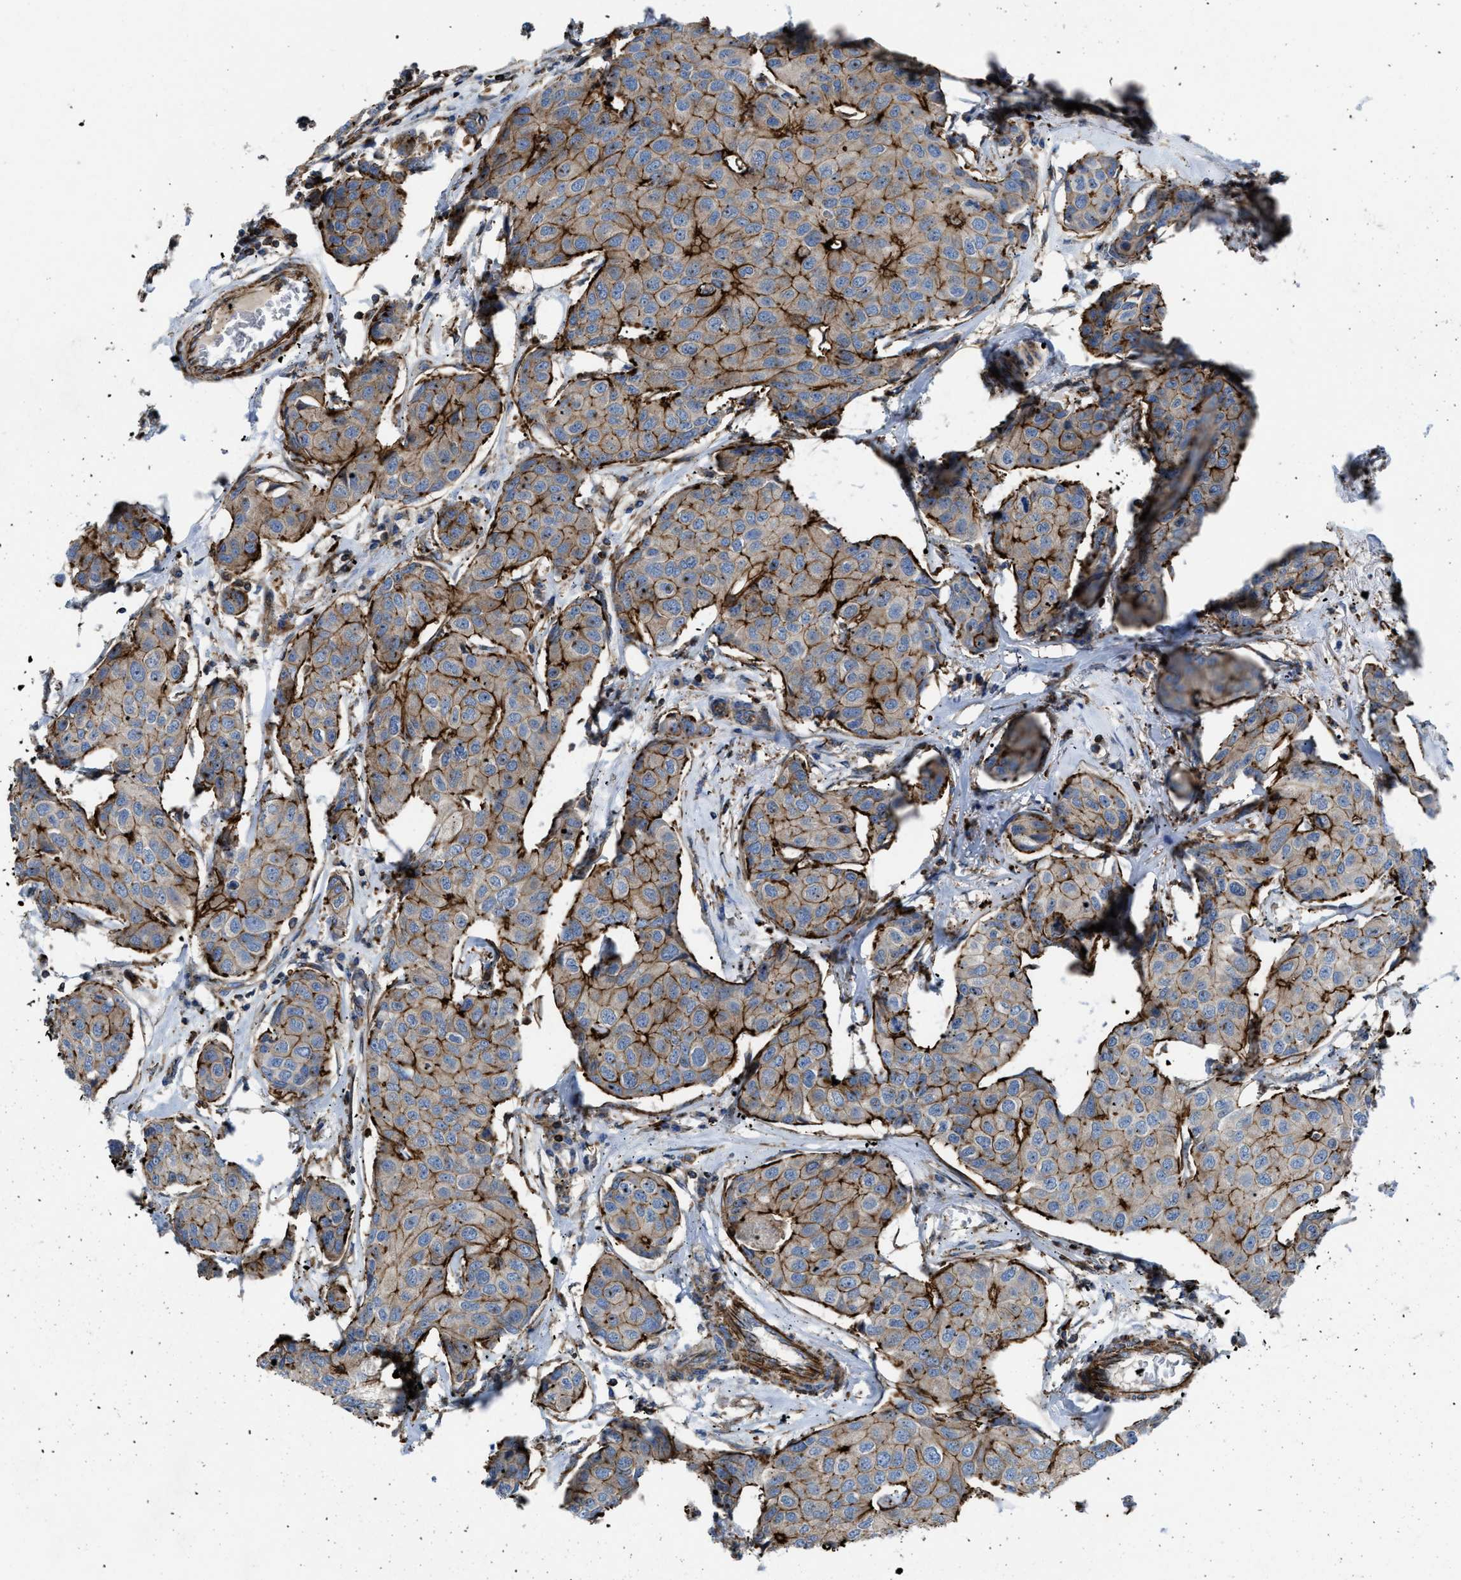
{"staining": {"intensity": "moderate", "quantity": ">75%", "location": "cytoplasmic/membranous"}, "tissue": "breast cancer", "cell_type": "Tumor cells", "image_type": "cancer", "snomed": [{"axis": "morphology", "description": "Duct carcinoma"}, {"axis": "topography", "description": "Breast"}], "caption": "Approximately >75% of tumor cells in human breast cancer (infiltrating ductal carcinoma) demonstrate moderate cytoplasmic/membranous protein expression as visualized by brown immunohistochemical staining.", "gene": "AGPAT2", "patient": {"sex": "female", "age": 80}}